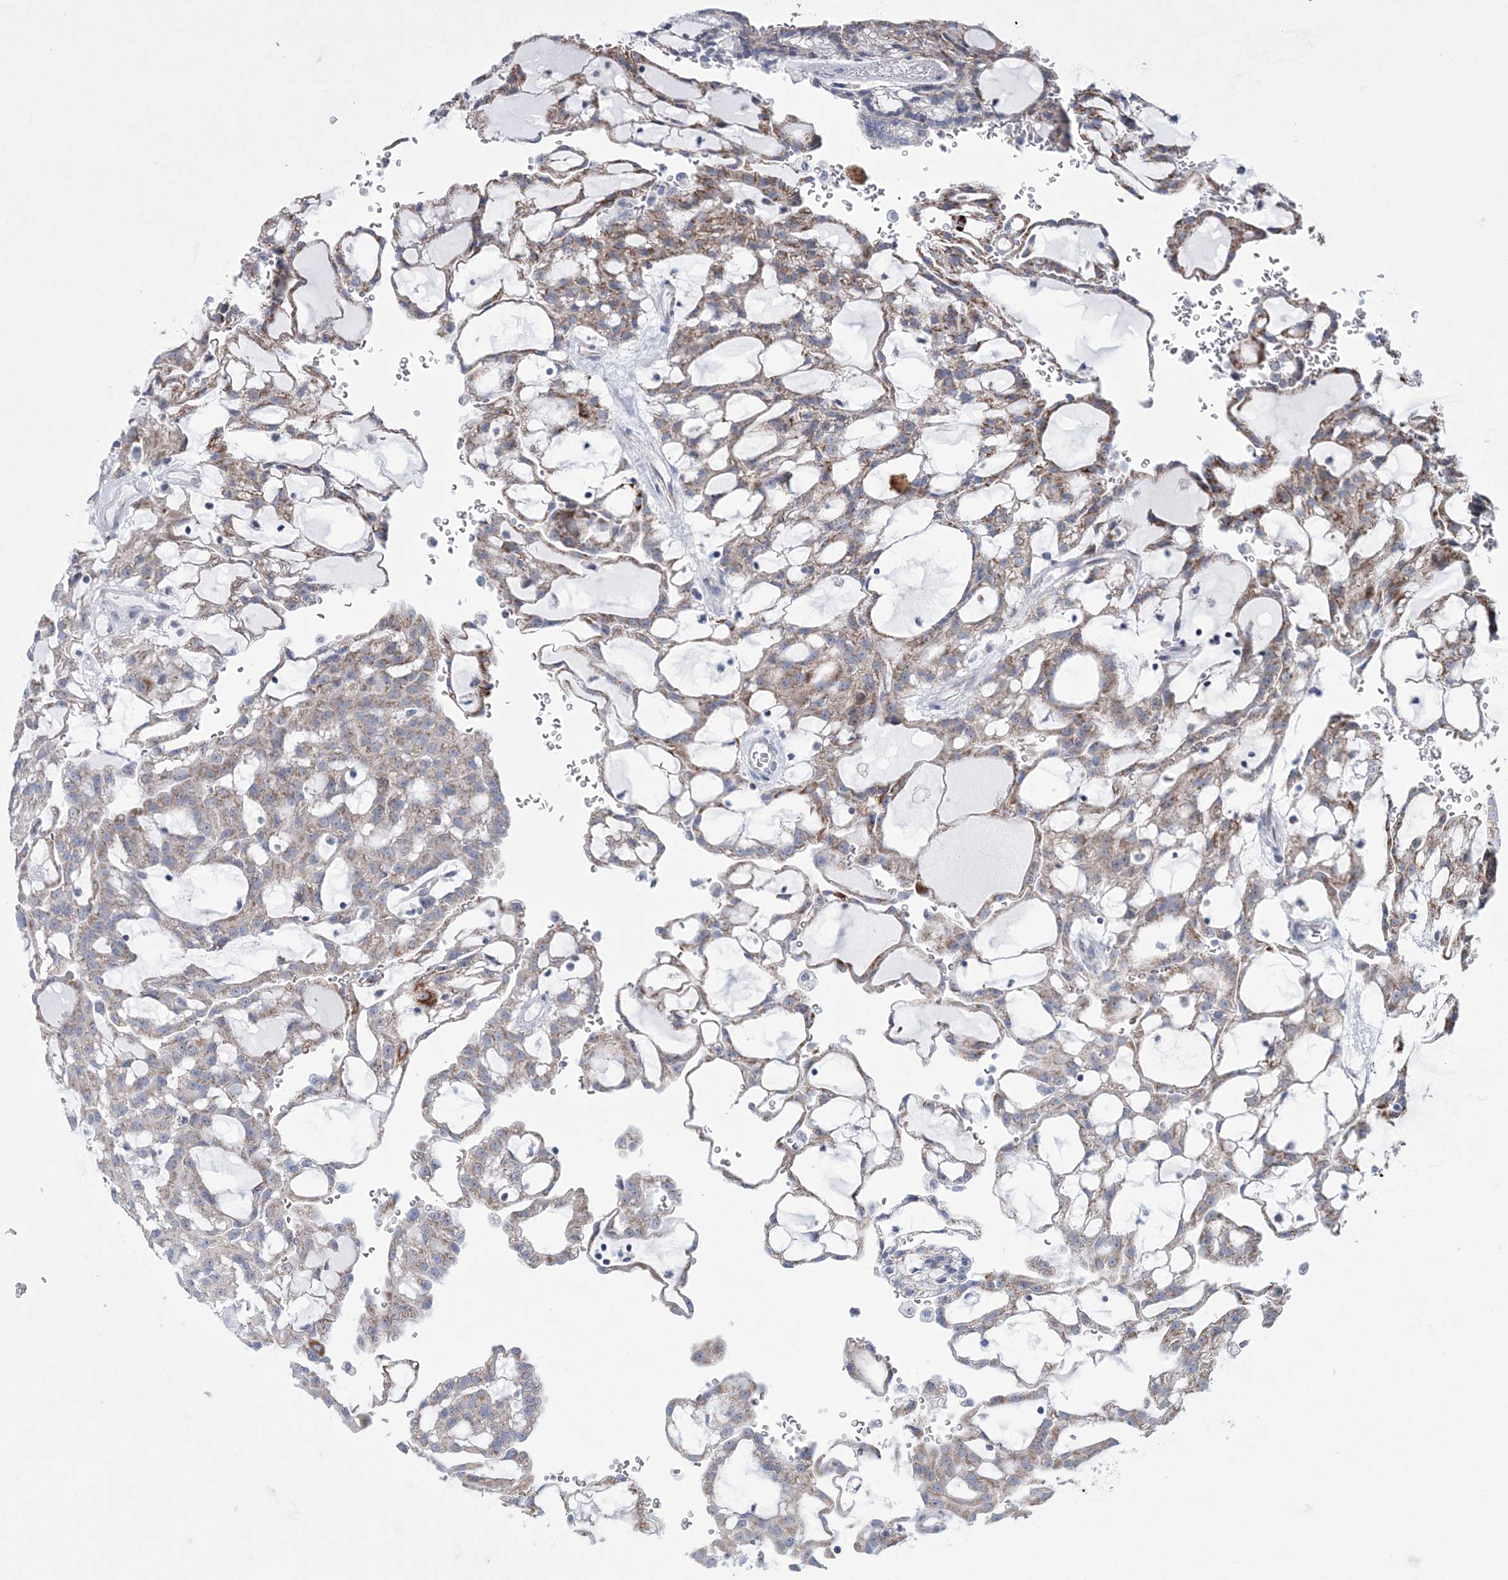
{"staining": {"intensity": "moderate", "quantity": "<25%", "location": "cytoplasmic/membranous"}, "tissue": "renal cancer", "cell_type": "Tumor cells", "image_type": "cancer", "snomed": [{"axis": "morphology", "description": "Adenocarcinoma, NOS"}, {"axis": "topography", "description": "Kidney"}], "caption": "Renal cancer tissue displays moderate cytoplasmic/membranous staining in approximately <25% of tumor cells, visualized by immunohistochemistry.", "gene": "CES4A", "patient": {"sex": "male", "age": 63}}